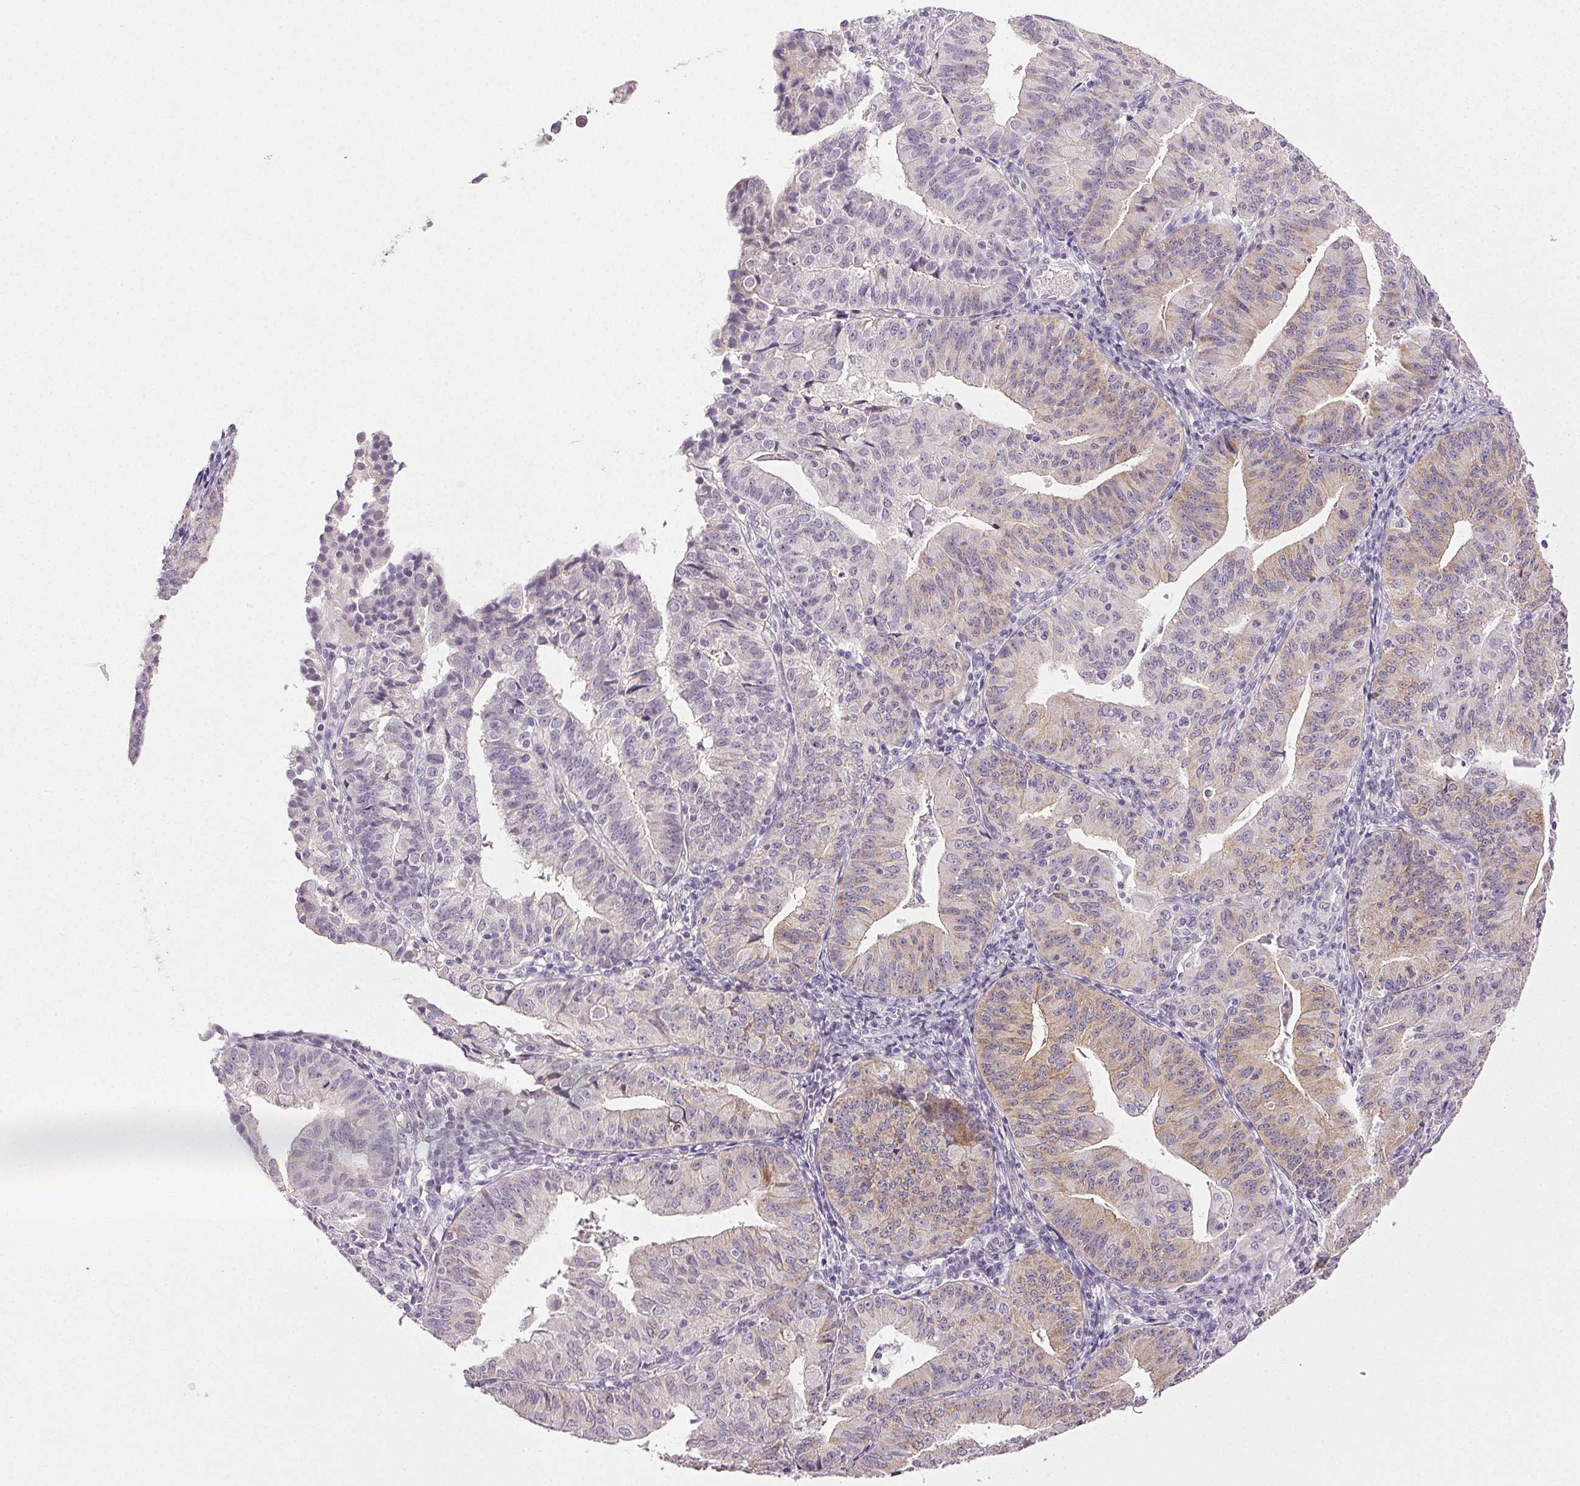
{"staining": {"intensity": "weak", "quantity": "<25%", "location": "cytoplasmic/membranous"}, "tissue": "endometrial cancer", "cell_type": "Tumor cells", "image_type": "cancer", "snomed": [{"axis": "morphology", "description": "Adenocarcinoma, NOS"}, {"axis": "topography", "description": "Endometrium"}], "caption": "Immunohistochemical staining of endometrial cancer (adenocarcinoma) demonstrates no significant positivity in tumor cells.", "gene": "PLCB1", "patient": {"sex": "female", "age": 56}}